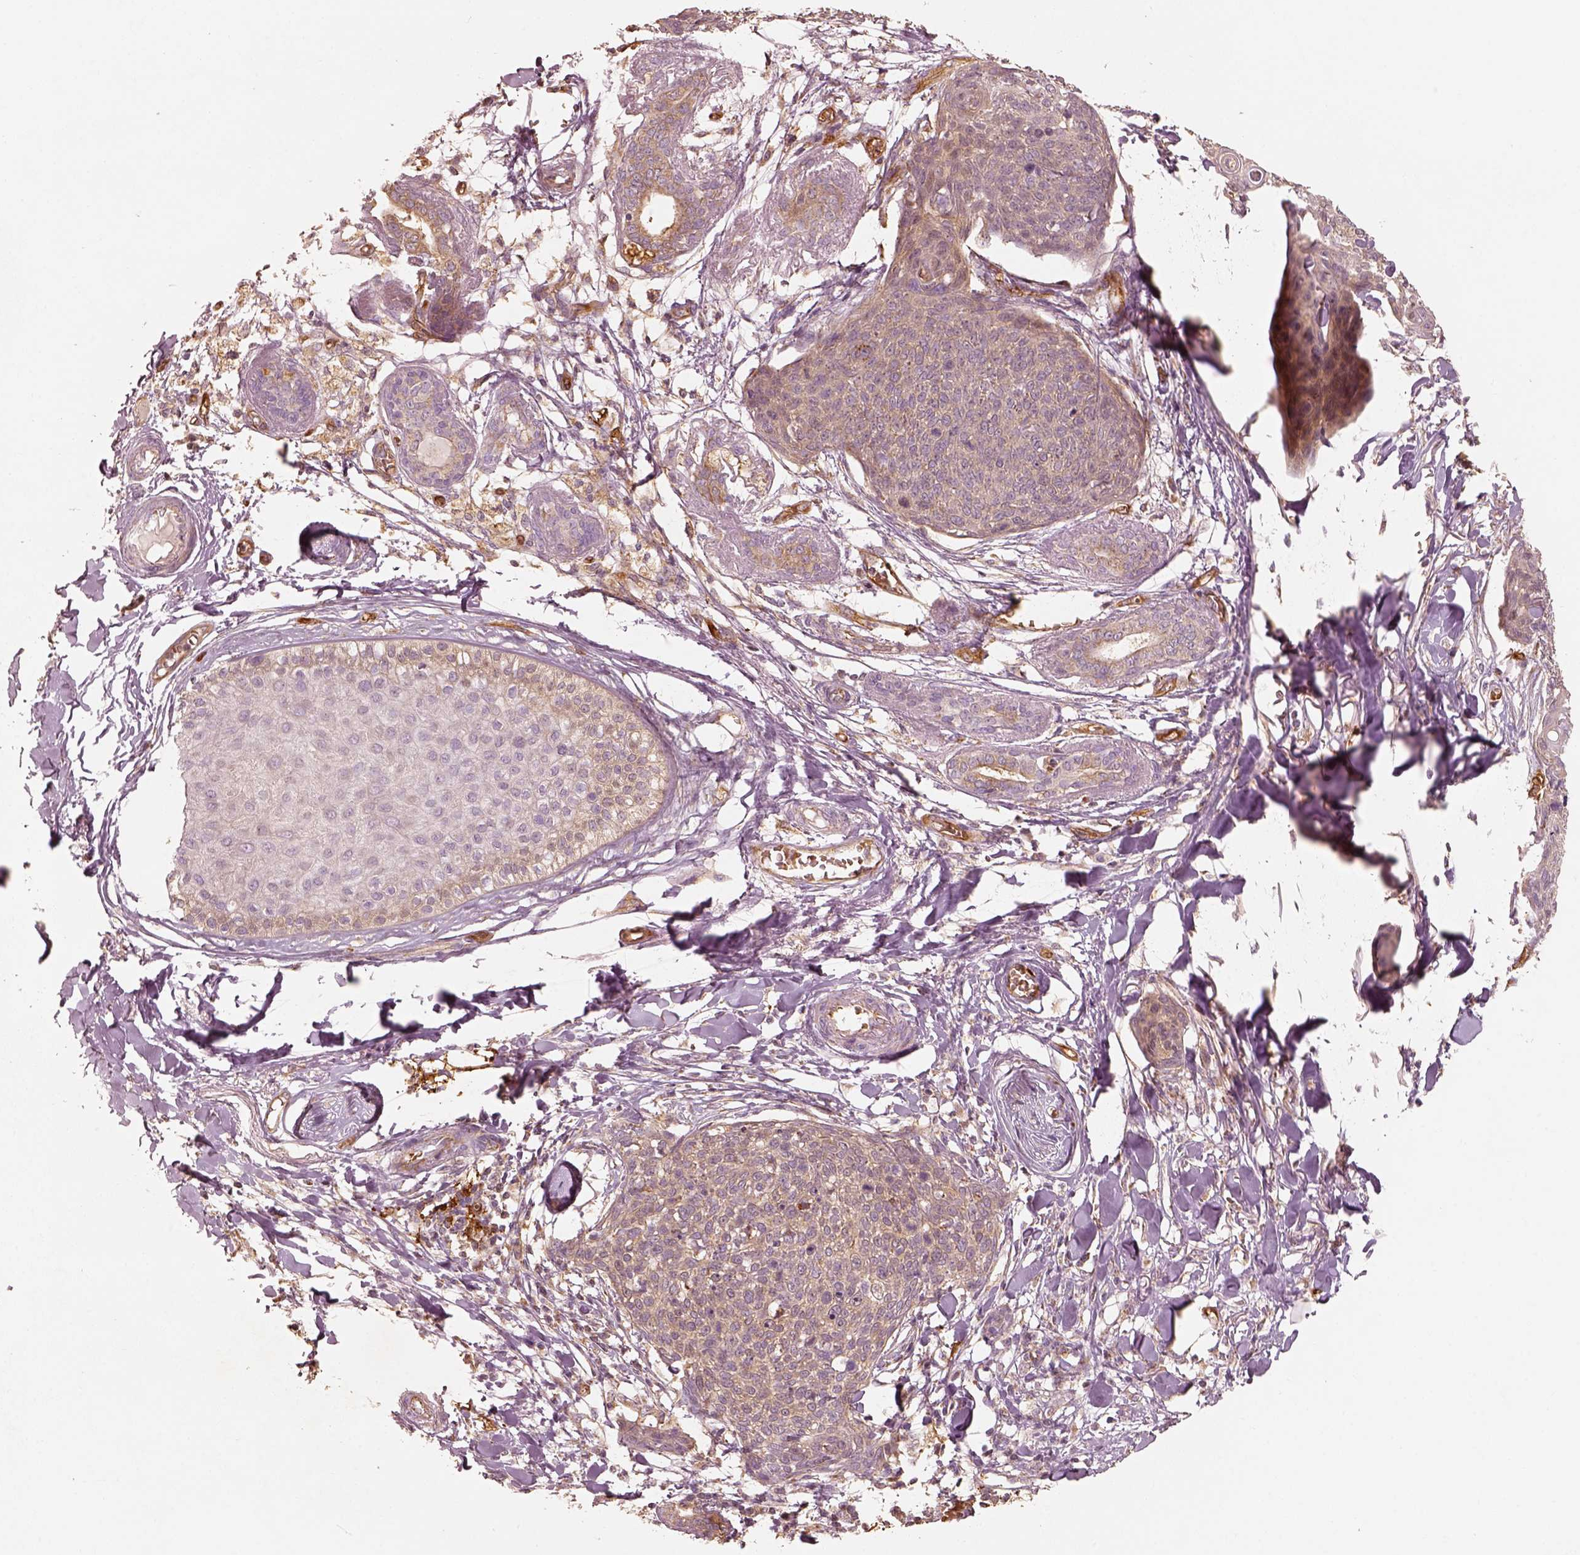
{"staining": {"intensity": "weak", "quantity": "<25%", "location": "cytoplasmic/membranous"}, "tissue": "skin cancer", "cell_type": "Tumor cells", "image_type": "cancer", "snomed": [{"axis": "morphology", "description": "Squamous cell carcinoma, NOS"}, {"axis": "topography", "description": "Skin"}, {"axis": "topography", "description": "Vulva"}], "caption": "A high-resolution histopathology image shows immunohistochemistry (IHC) staining of squamous cell carcinoma (skin), which shows no significant positivity in tumor cells.", "gene": "FSCN1", "patient": {"sex": "female", "age": 75}}